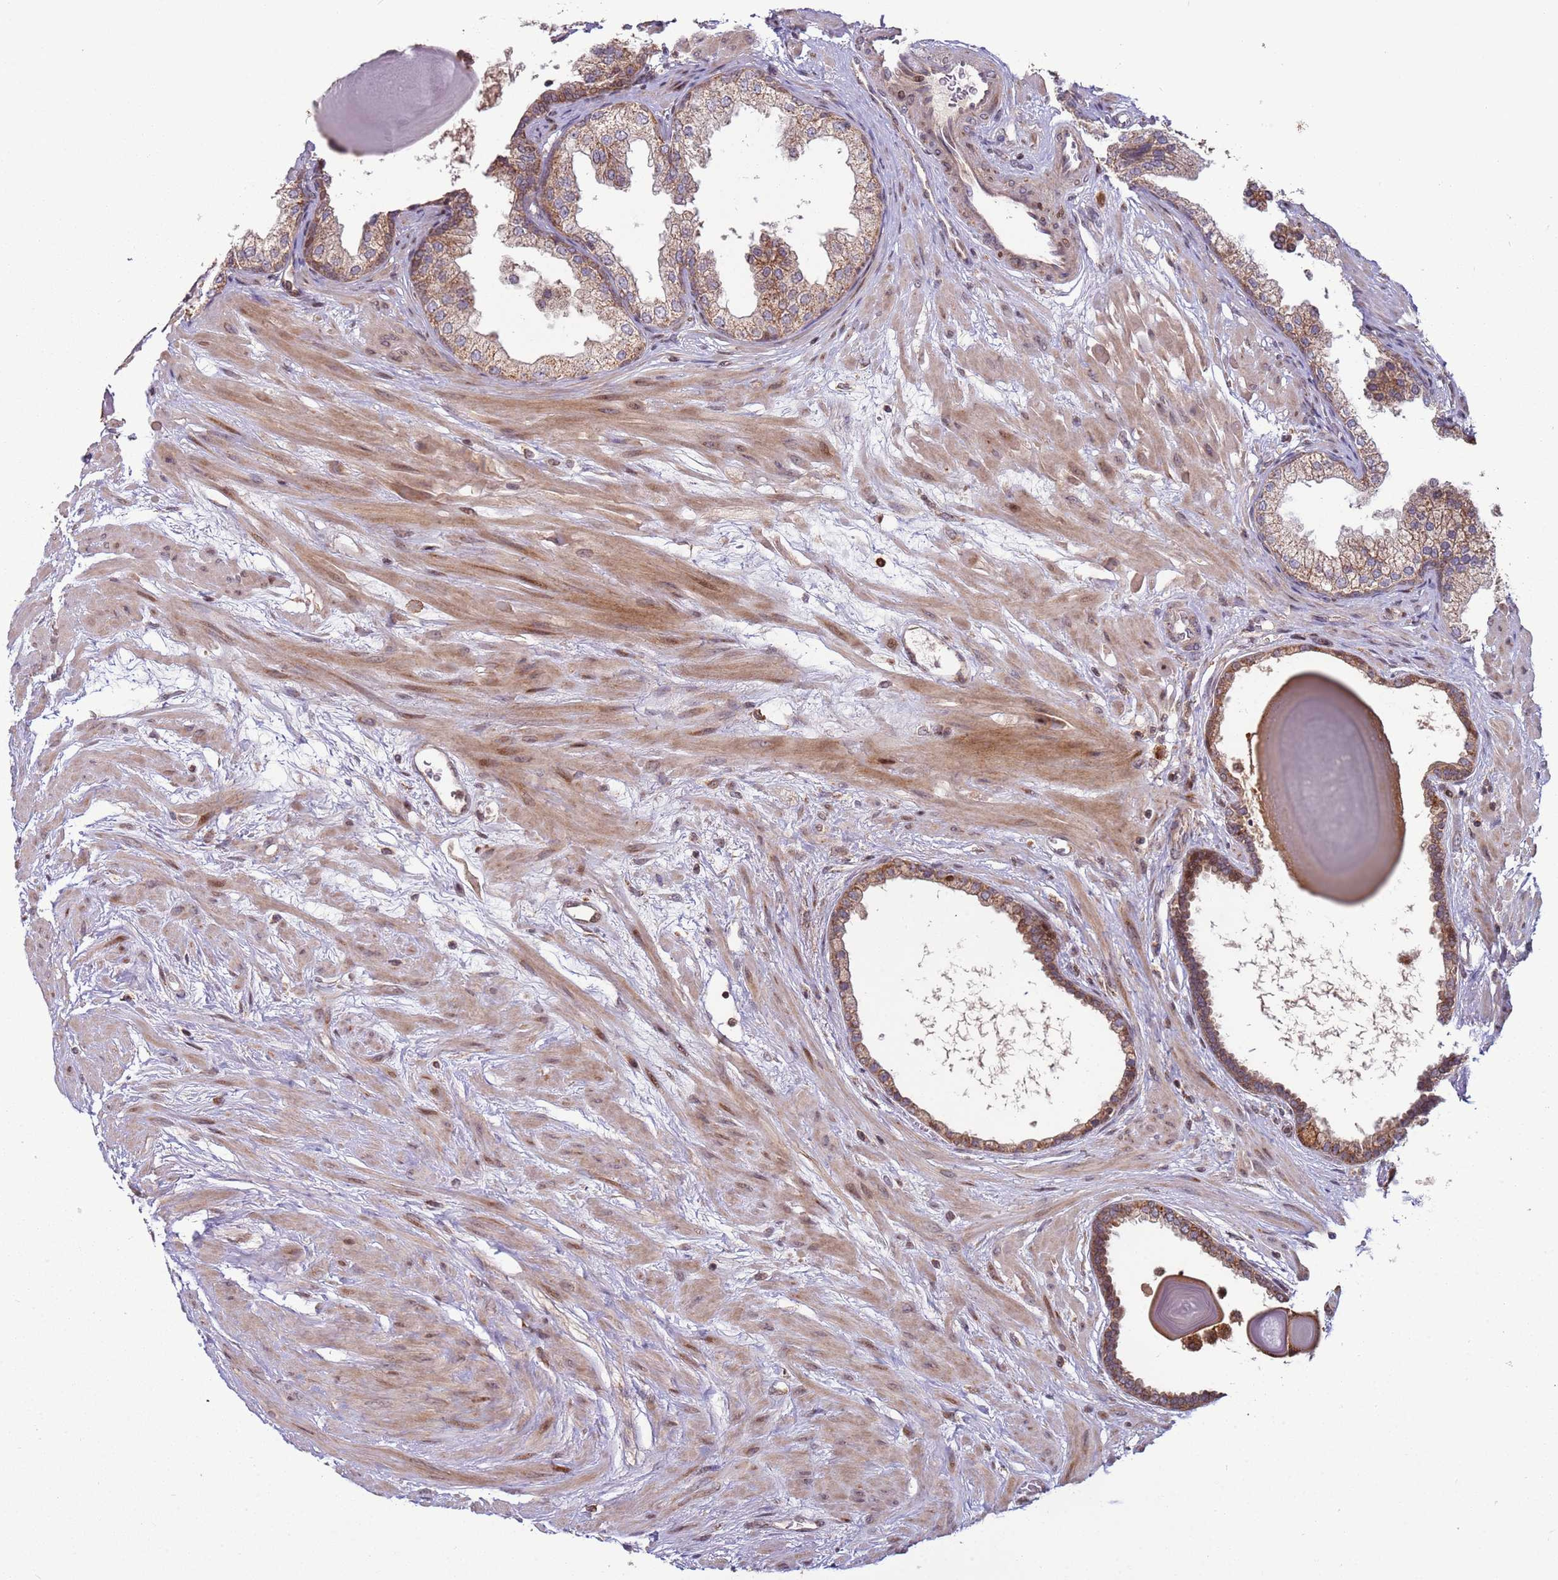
{"staining": {"intensity": "moderate", "quantity": ">75%", "location": "cytoplasmic/membranous"}, "tissue": "prostate", "cell_type": "Glandular cells", "image_type": "normal", "snomed": [{"axis": "morphology", "description": "Normal tissue, NOS"}, {"axis": "topography", "description": "Prostate"}], "caption": "Prostate was stained to show a protein in brown. There is medium levels of moderate cytoplasmic/membranous positivity in about >75% of glandular cells. The staining was performed using DAB (3,3'-diaminobenzidine), with brown indicating positive protein expression. Nuclei are stained blue with hematoxylin.", "gene": "RCOR2", "patient": {"sex": "male", "age": 48}}